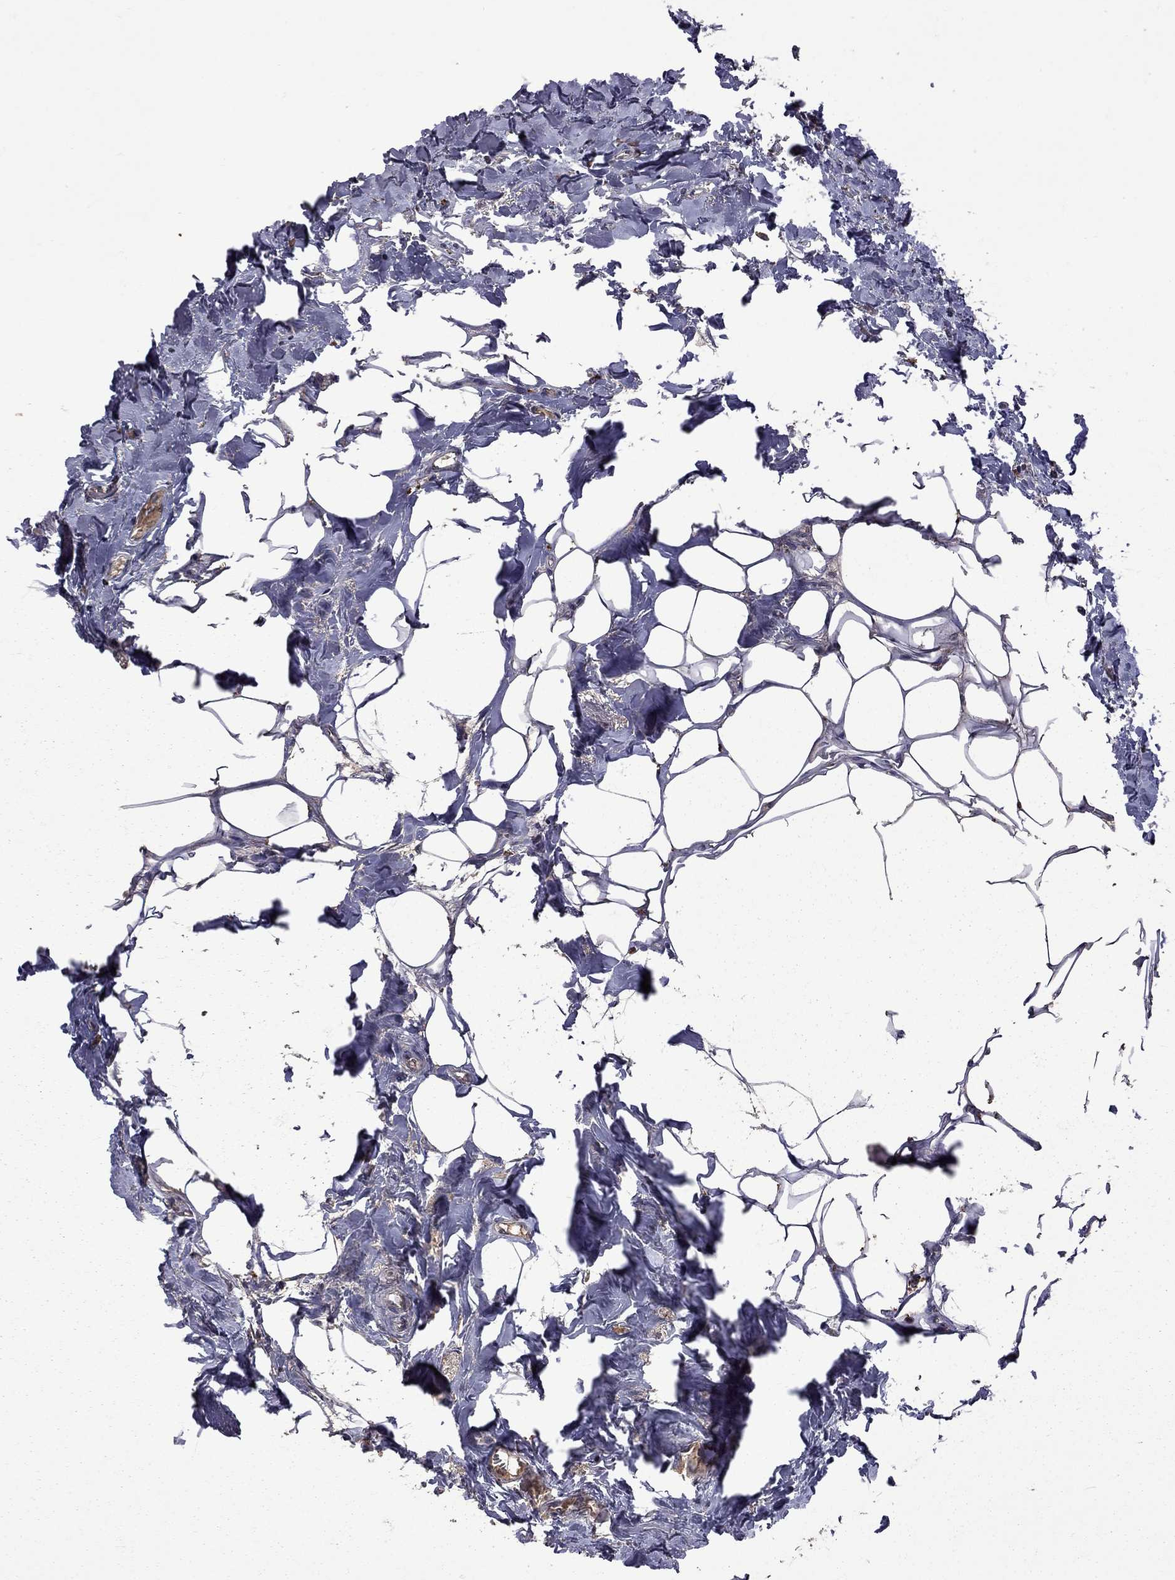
{"staining": {"intensity": "weak", "quantity": ">75%", "location": "cytoplasmic/membranous"}, "tissue": "breast cancer", "cell_type": "Tumor cells", "image_type": "cancer", "snomed": [{"axis": "morphology", "description": "Duct carcinoma"}, {"axis": "topography", "description": "Breast"}], "caption": "The immunohistochemical stain shows weak cytoplasmic/membranous staining in tumor cells of invasive ductal carcinoma (breast) tissue.", "gene": "IPP", "patient": {"sex": "female", "age": 83}}